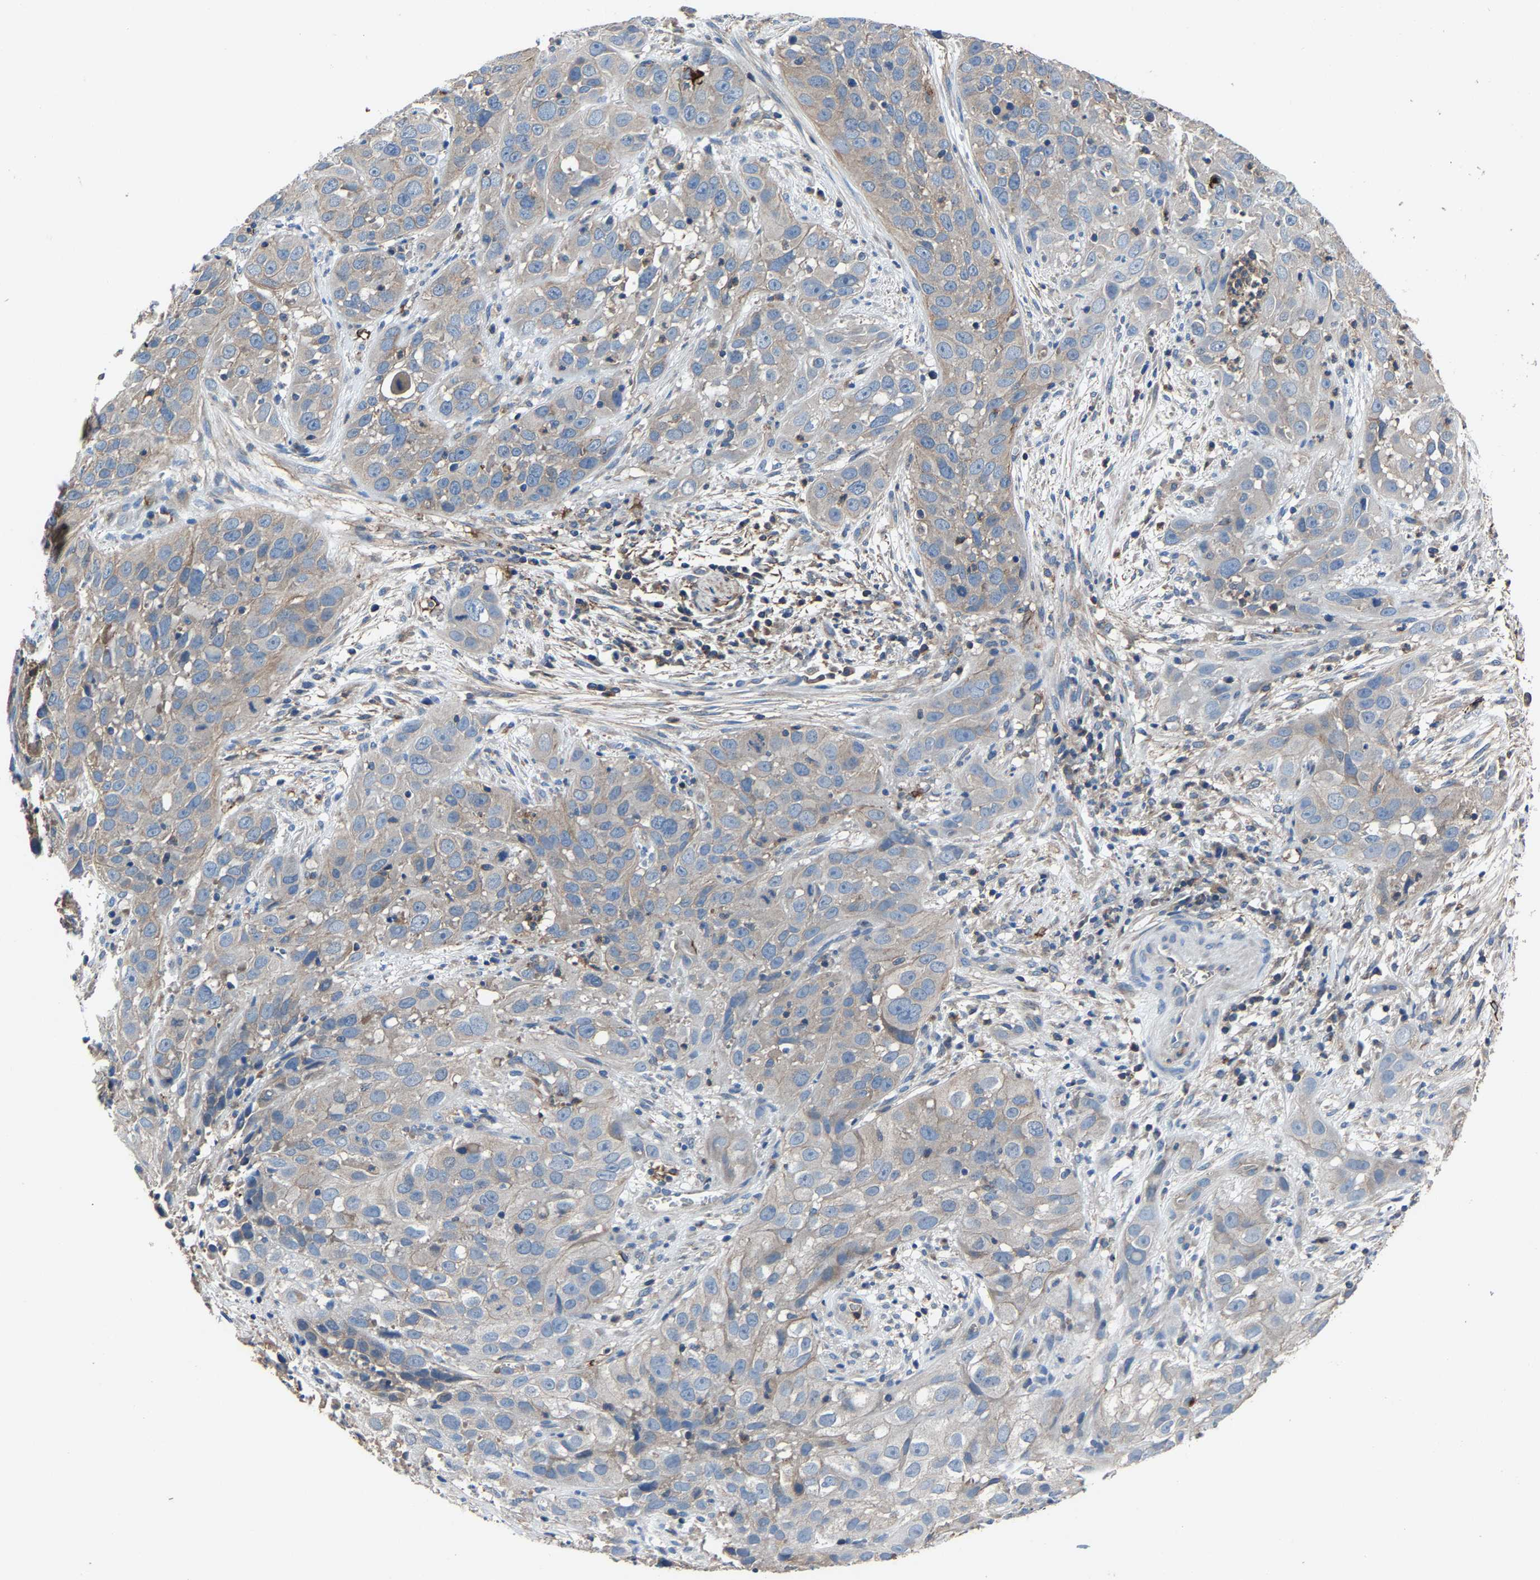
{"staining": {"intensity": "negative", "quantity": "none", "location": "none"}, "tissue": "cervical cancer", "cell_type": "Tumor cells", "image_type": "cancer", "snomed": [{"axis": "morphology", "description": "Squamous cell carcinoma, NOS"}, {"axis": "topography", "description": "Cervix"}], "caption": "Micrograph shows no significant protein staining in tumor cells of squamous cell carcinoma (cervical).", "gene": "KIAA1958", "patient": {"sex": "female", "age": 32}}